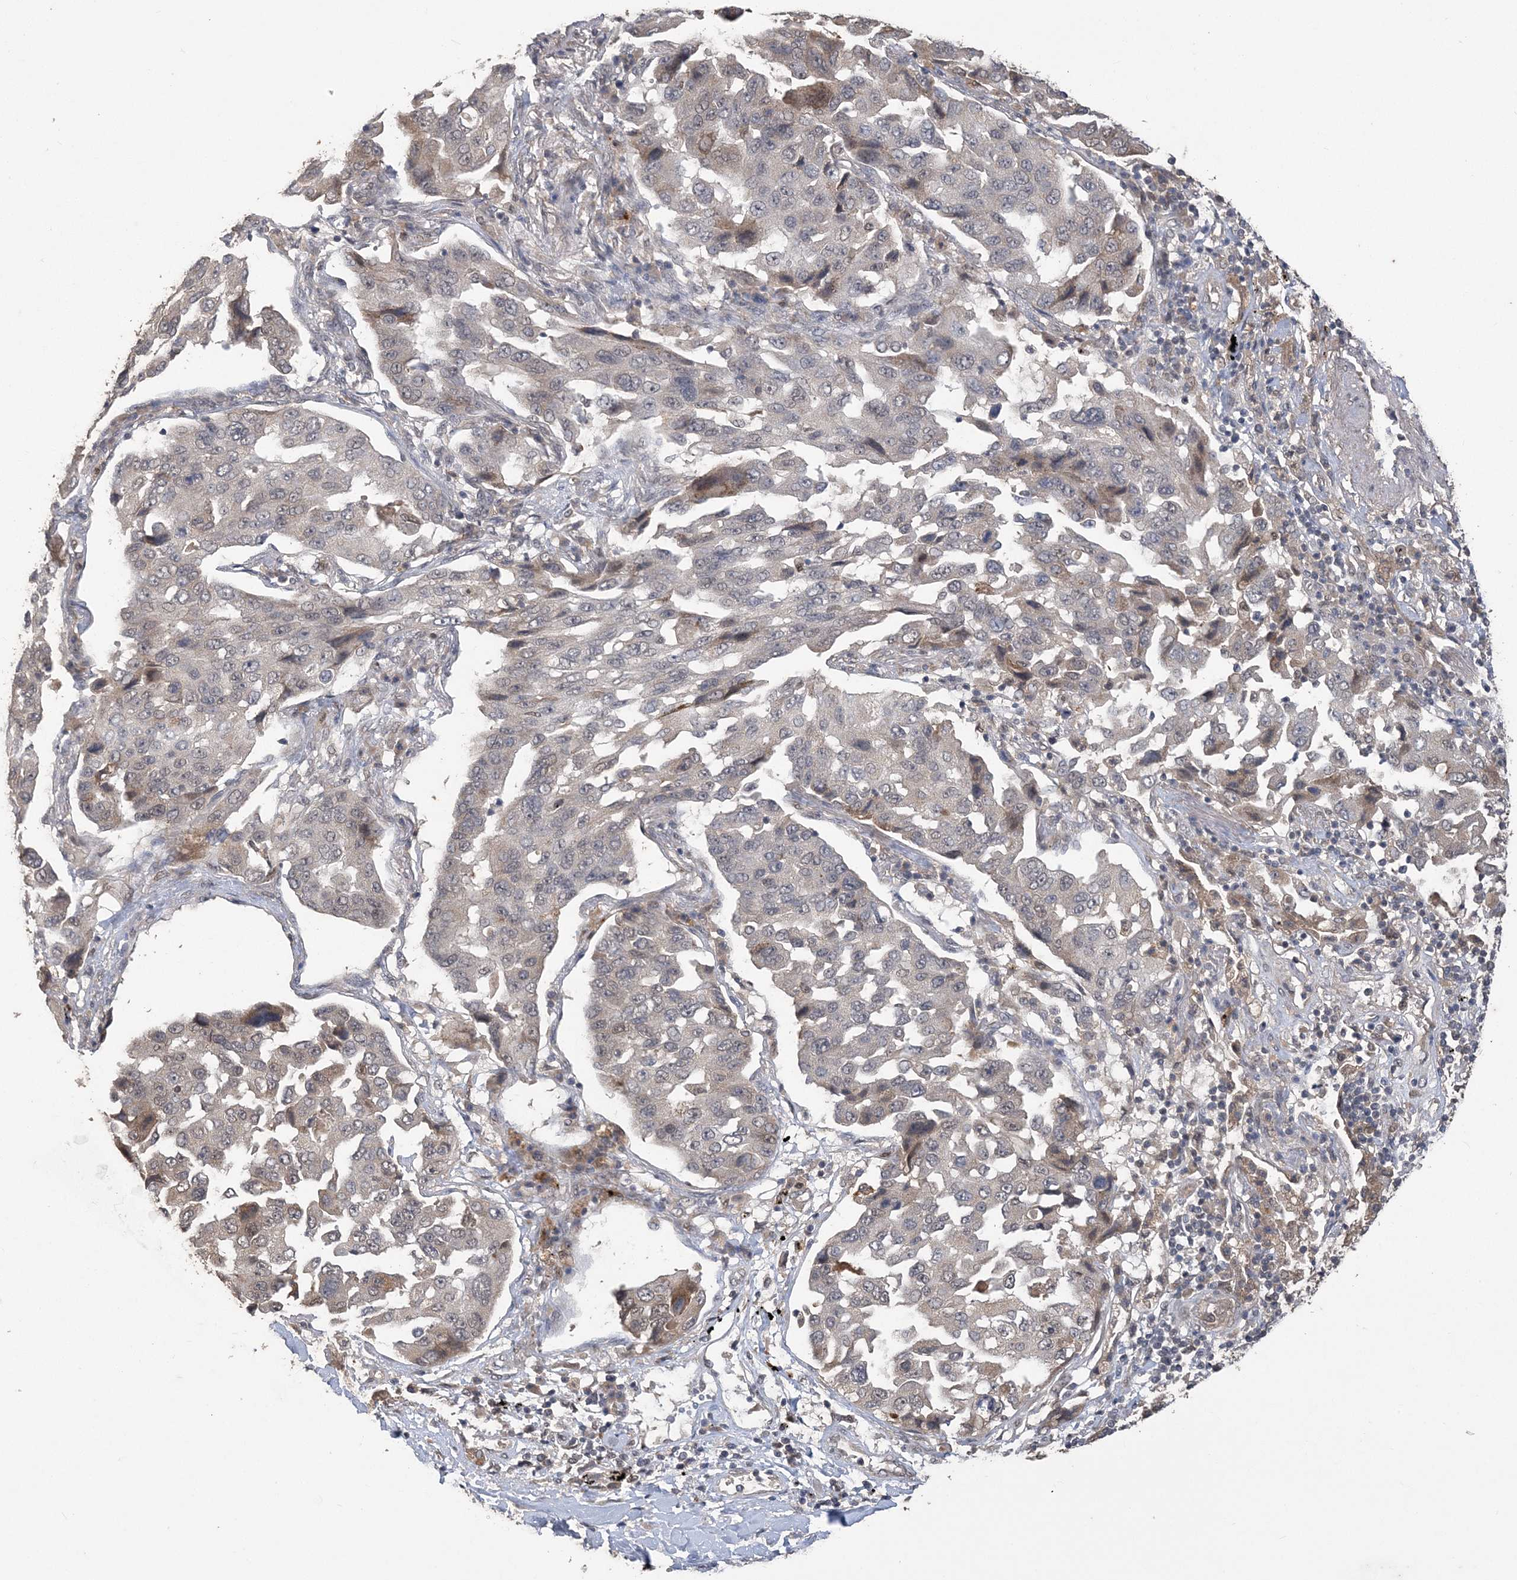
{"staining": {"intensity": "weak", "quantity": "<25%", "location": "cytoplasmic/membranous"}, "tissue": "lung cancer", "cell_type": "Tumor cells", "image_type": "cancer", "snomed": [{"axis": "morphology", "description": "Adenocarcinoma, NOS"}, {"axis": "topography", "description": "Lung"}], "caption": "Lung cancer was stained to show a protein in brown. There is no significant expression in tumor cells.", "gene": "ZBTB7A", "patient": {"sex": "female", "age": 65}}